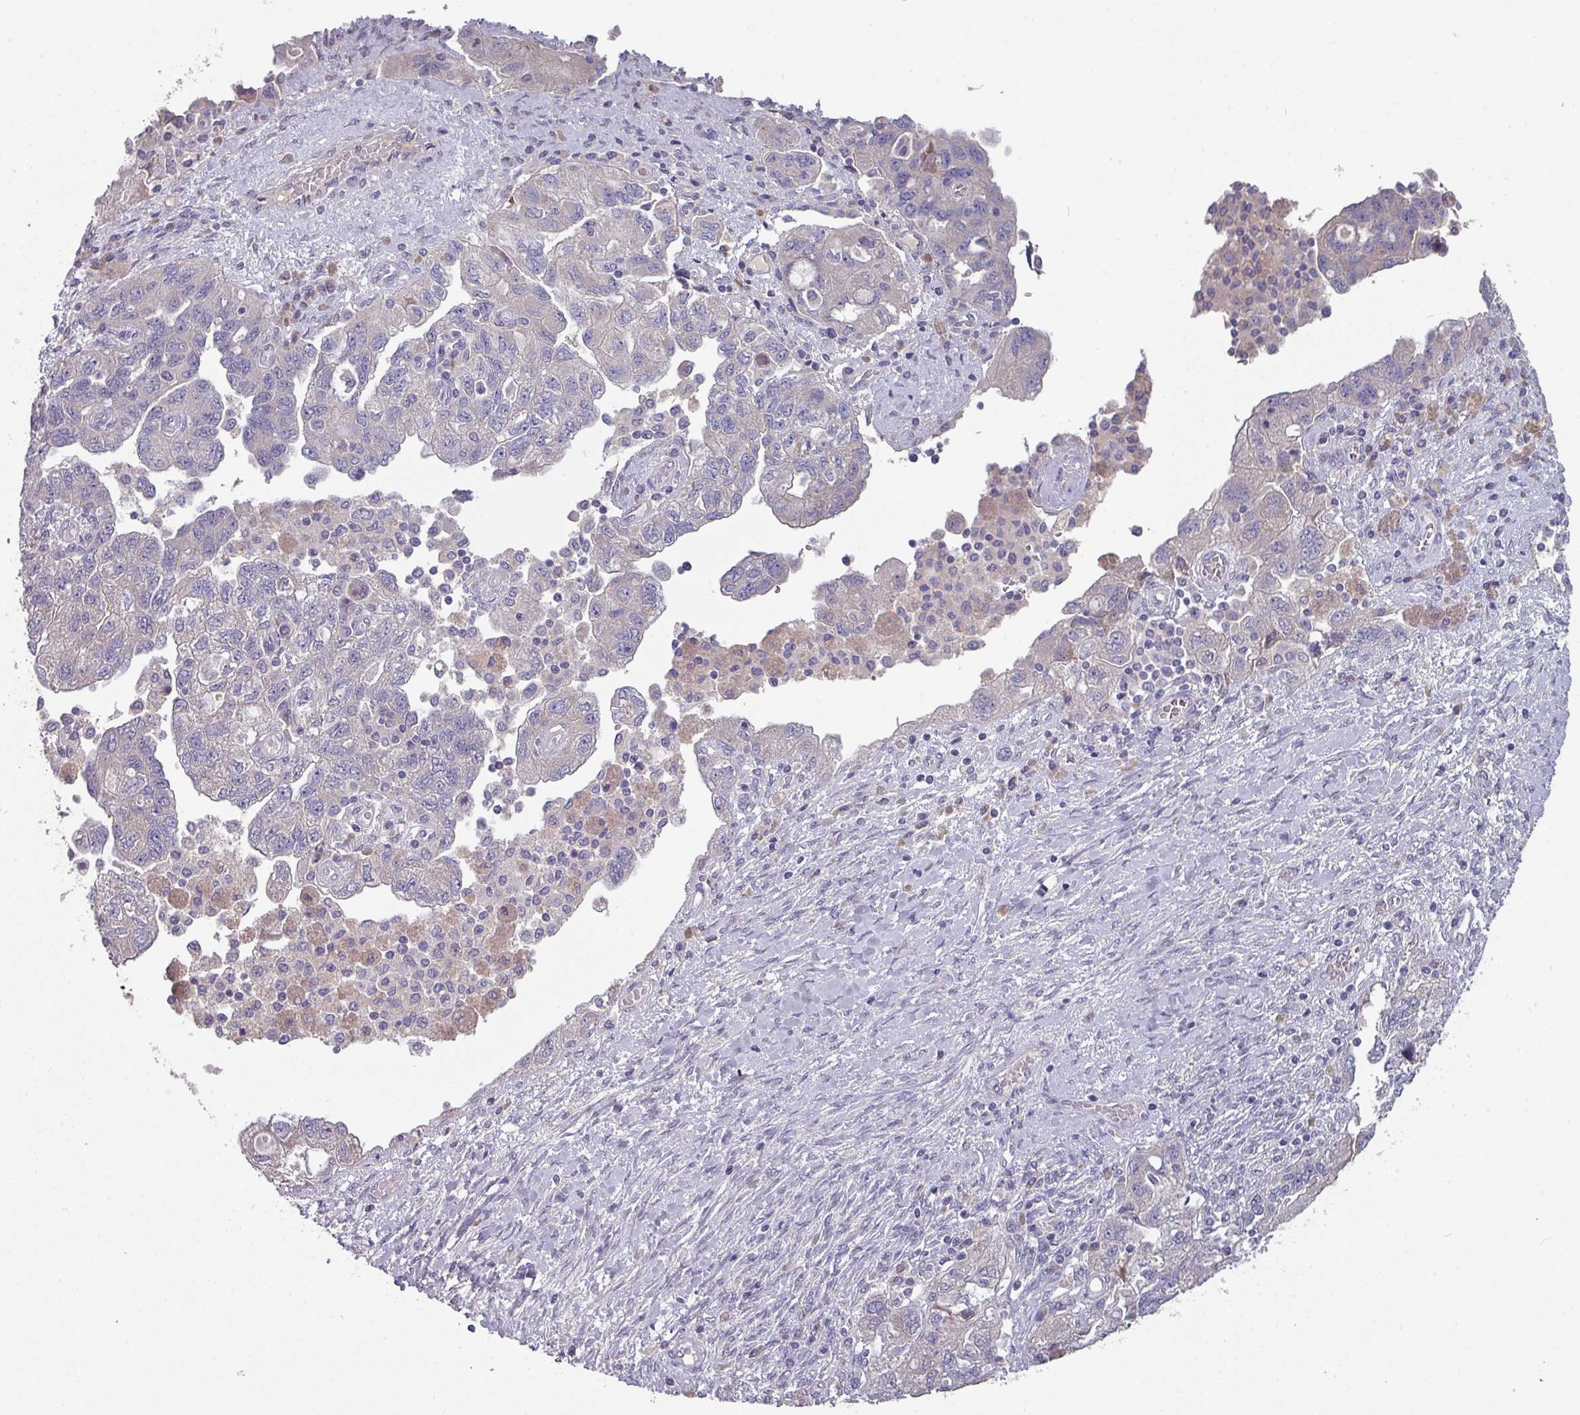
{"staining": {"intensity": "negative", "quantity": "none", "location": "none"}, "tissue": "ovarian cancer", "cell_type": "Tumor cells", "image_type": "cancer", "snomed": [{"axis": "morphology", "description": "Carcinoma, NOS"}, {"axis": "morphology", "description": "Cystadenocarcinoma, serous, NOS"}, {"axis": "topography", "description": "Ovary"}], "caption": "Immunohistochemistry (IHC) photomicrograph of neoplastic tissue: human ovarian serous cystadenocarcinoma stained with DAB (3,3'-diaminobenzidine) exhibits no significant protein staining in tumor cells.", "gene": "PRAMEF8", "patient": {"sex": "female", "age": 69}}